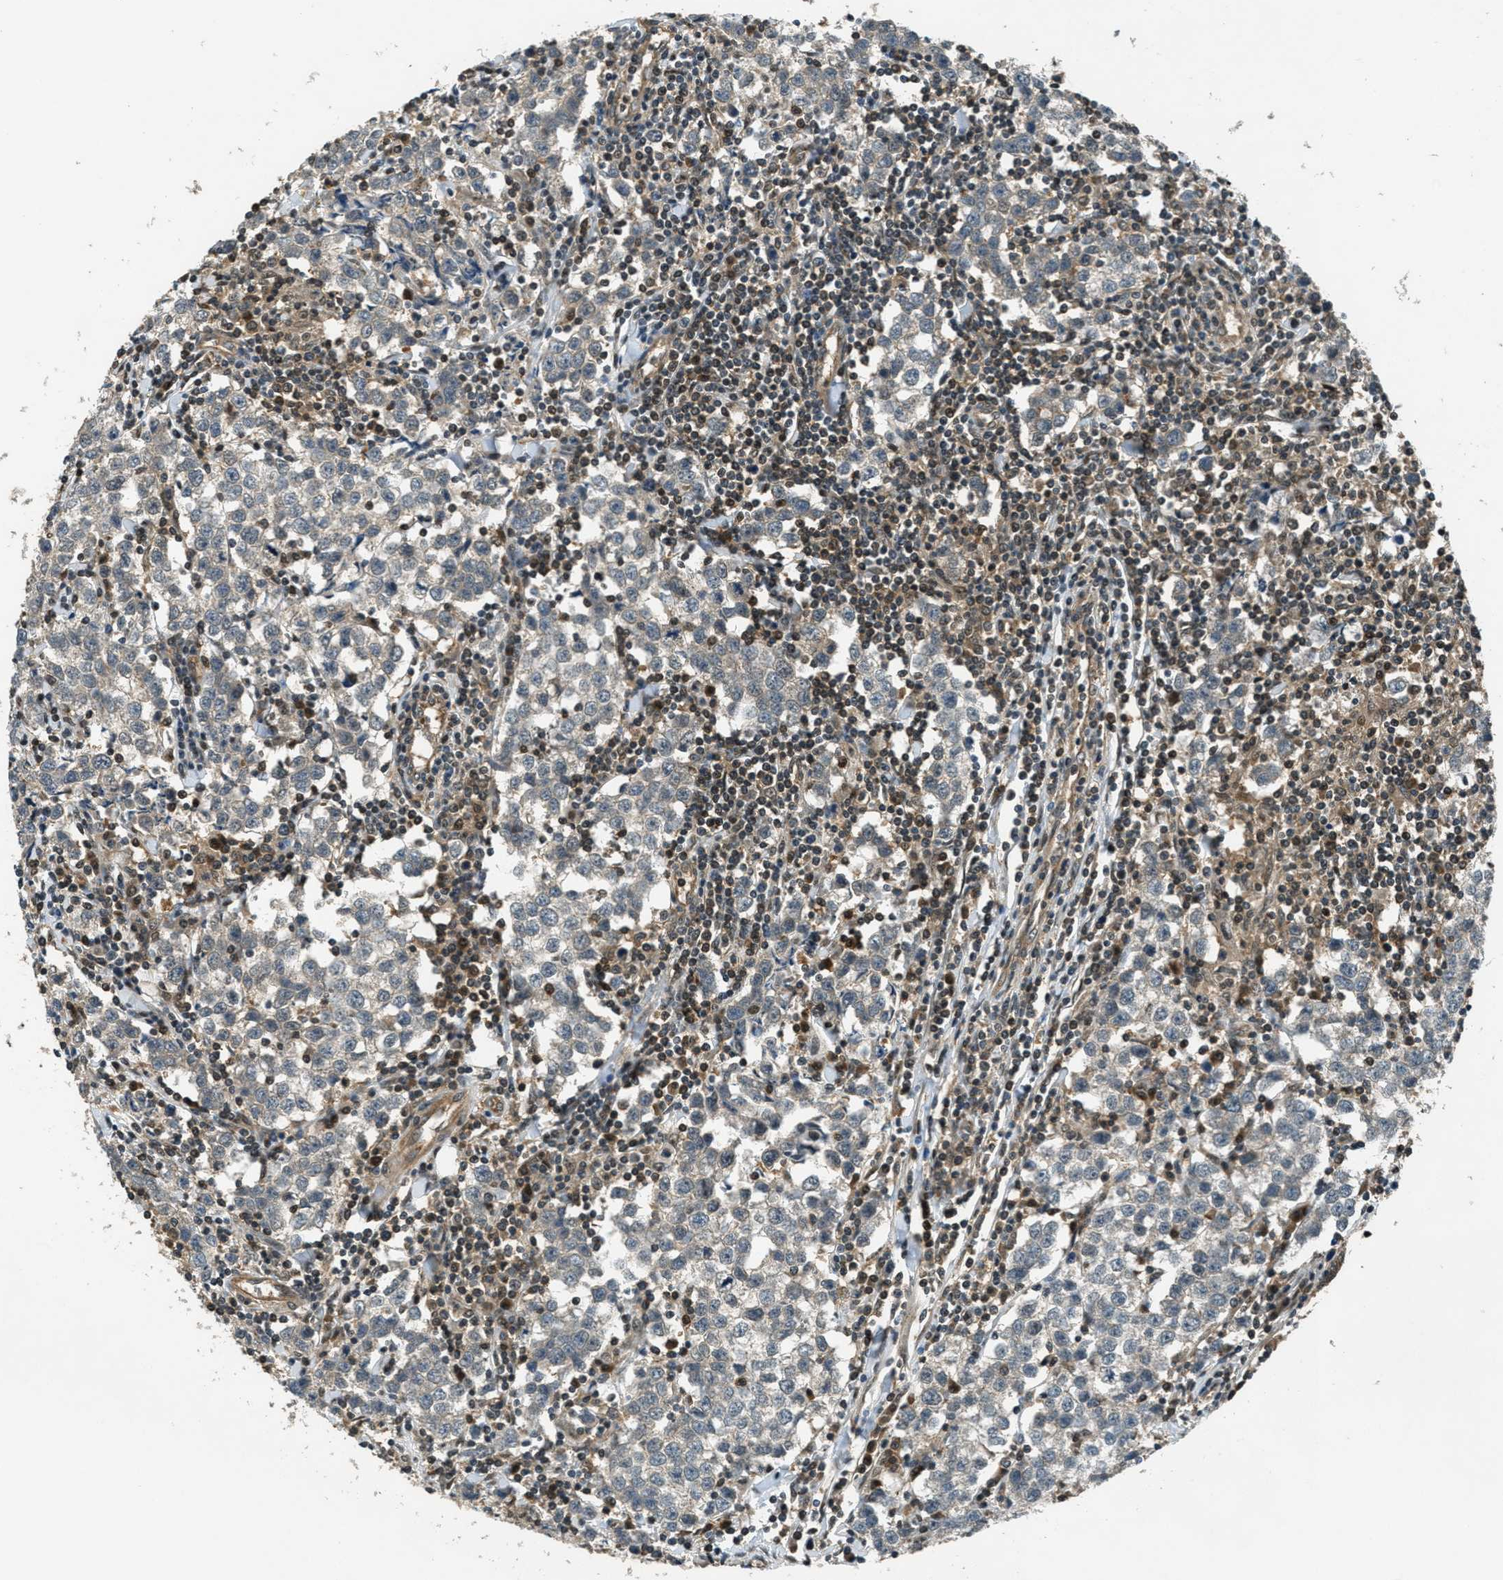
{"staining": {"intensity": "negative", "quantity": "none", "location": "none"}, "tissue": "testis cancer", "cell_type": "Tumor cells", "image_type": "cancer", "snomed": [{"axis": "morphology", "description": "Seminoma, NOS"}, {"axis": "morphology", "description": "Carcinoma, Embryonal, NOS"}, {"axis": "topography", "description": "Testis"}], "caption": "IHC micrograph of neoplastic tissue: embryonal carcinoma (testis) stained with DAB (3,3'-diaminobenzidine) demonstrates no significant protein staining in tumor cells. Nuclei are stained in blue.", "gene": "DUSP6", "patient": {"sex": "male", "age": 36}}